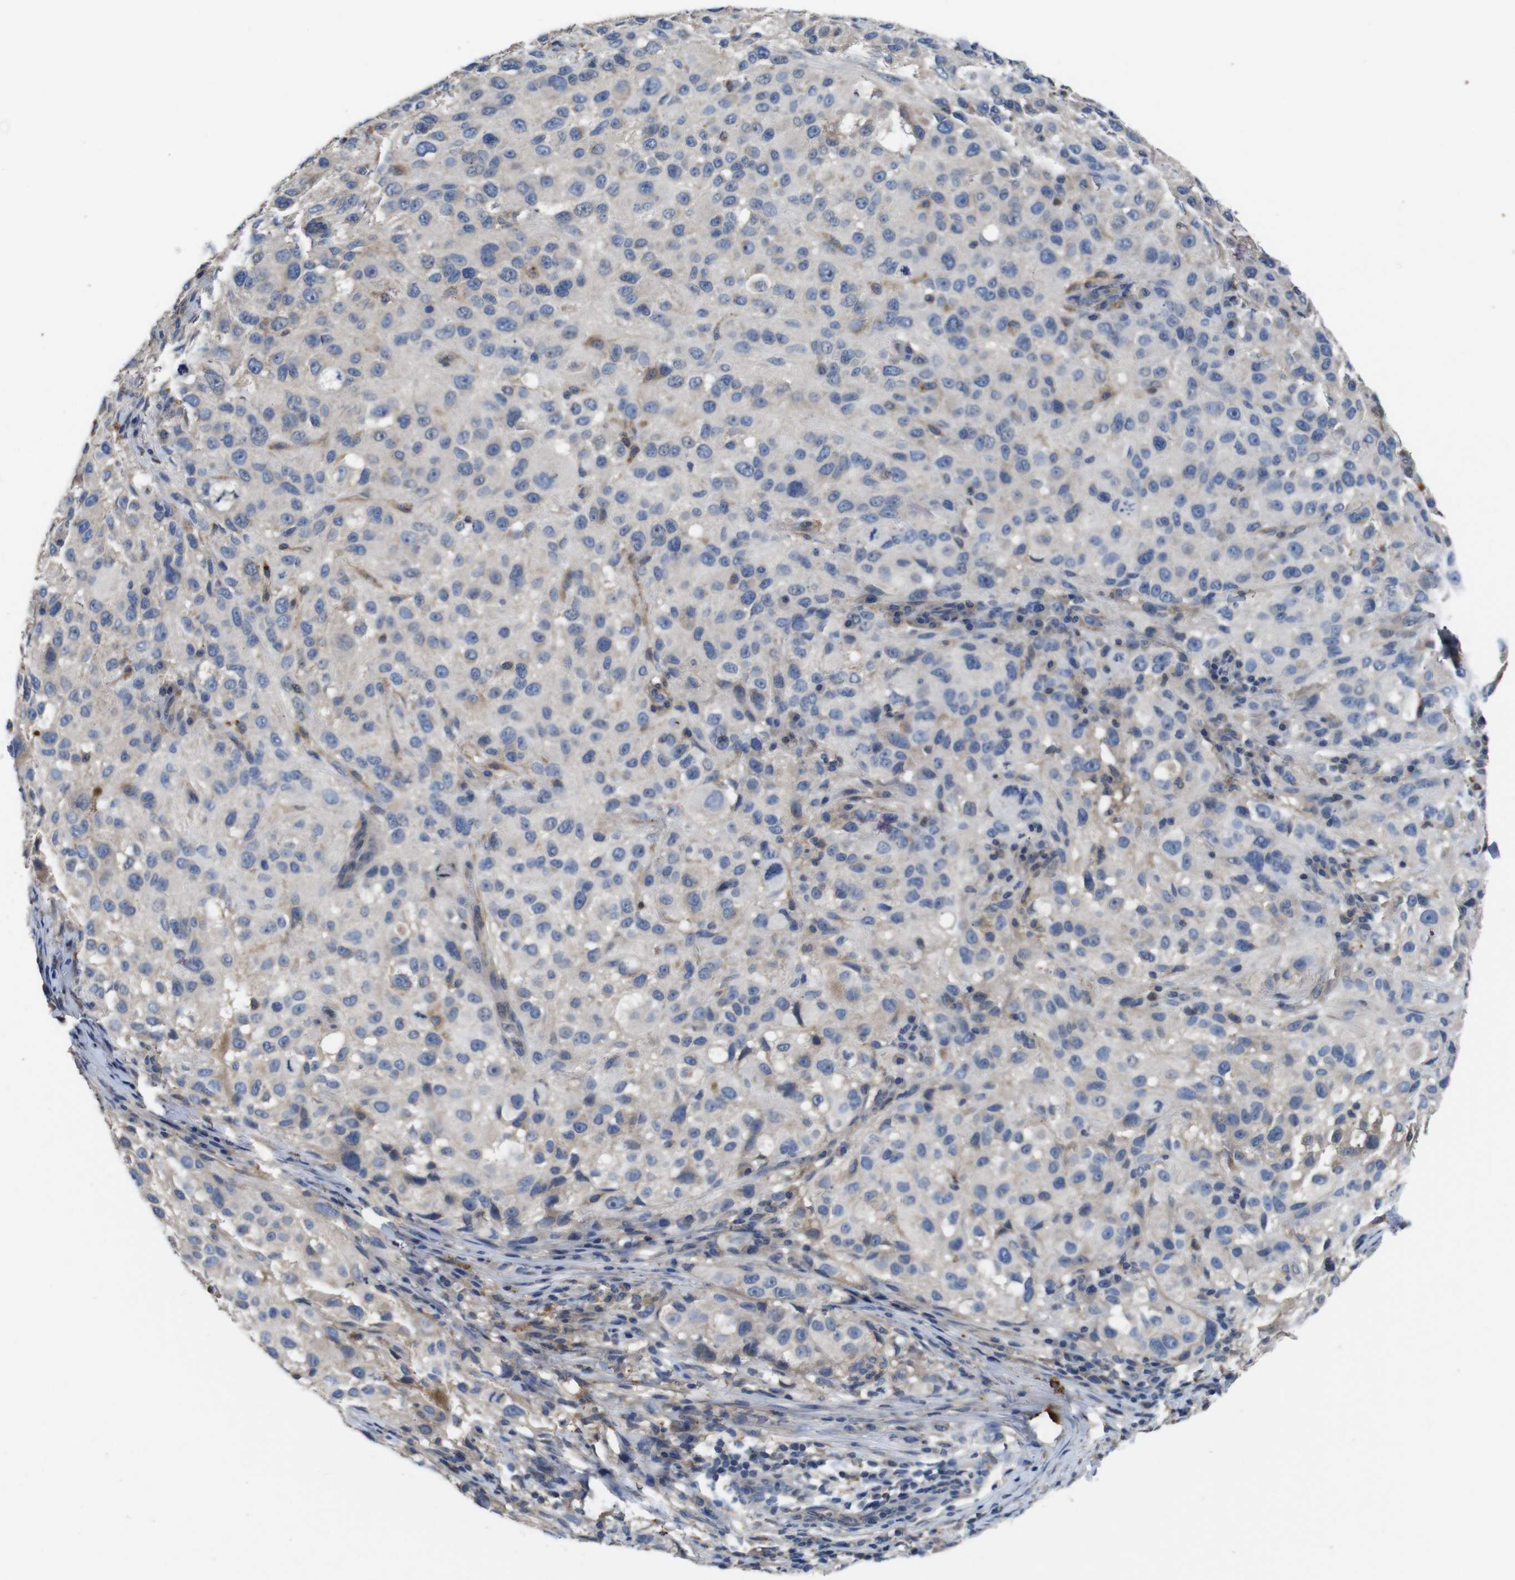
{"staining": {"intensity": "negative", "quantity": "none", "location": "none"}, "tissue": "melanoma", "cell_type": "Tumor cells", "image_type": "cancer", "snomed": [{"axis": "morphology", "description": "Necrosis, NOS"}, {"axis": "morphology", "description": "Malignant melanoma, NOS"}, {"axis": "topography", "description": "Skin"}], "caption": "A micrograph of human melanoma is negative for staining in tumor cells.", "gene": "GLIPR1", "patient": {"sex": "female", "age": 87}}